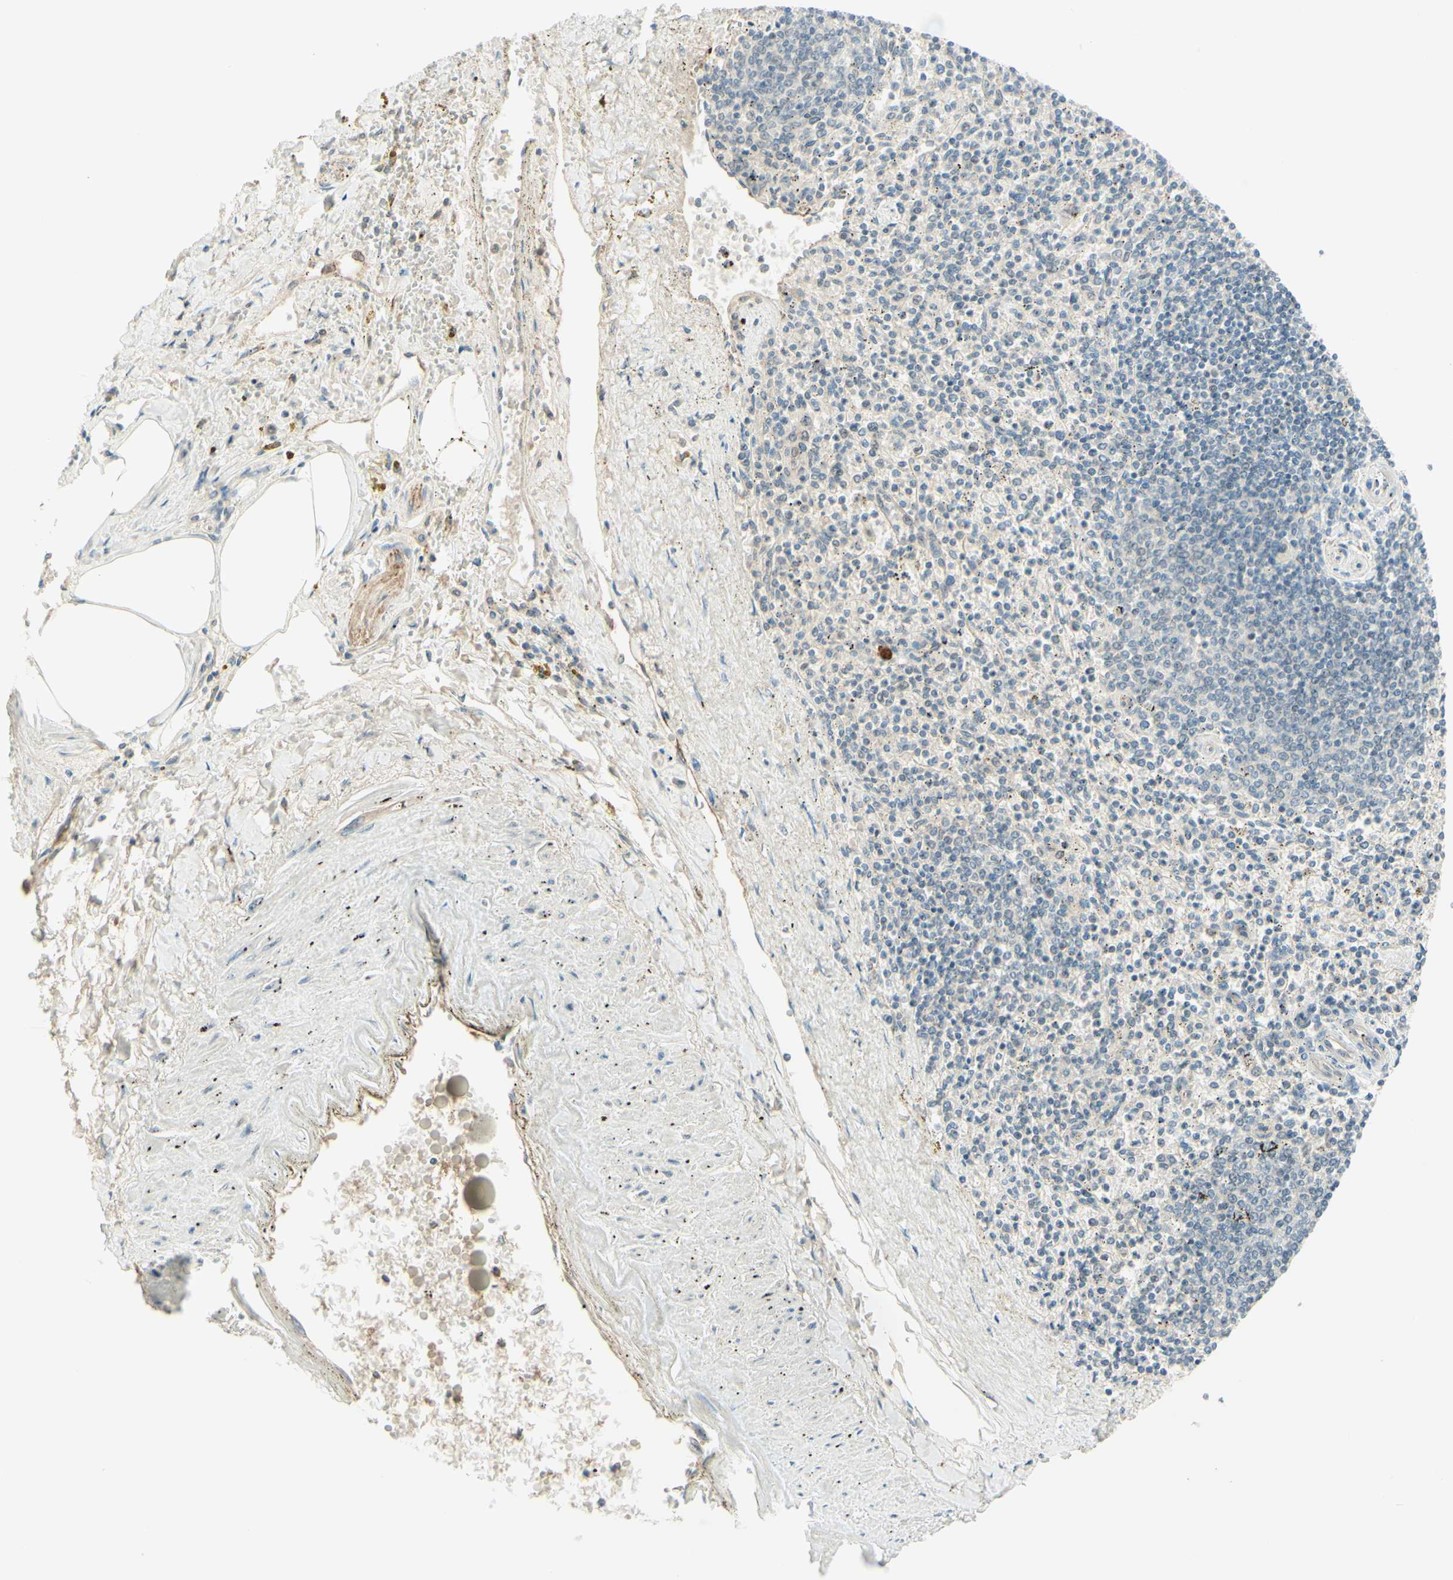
{"staining": {"intensity": "negative", "quantity": "none", "location": "none"}, "tissue": "spleen", "cell_type": "Cells in red pulp", "image_type": "normal", "snomed": [{"axis": "morphology", "description": "Normal tissue, NOS"}, {"axis": "topography", "description": "Spleen"}], "caption": "Histopathology image shows no protein expression in cells in red pulp of normal spleen.", "gene": "ANGPT2", "patient": {"sex": "male", "age": 72}}